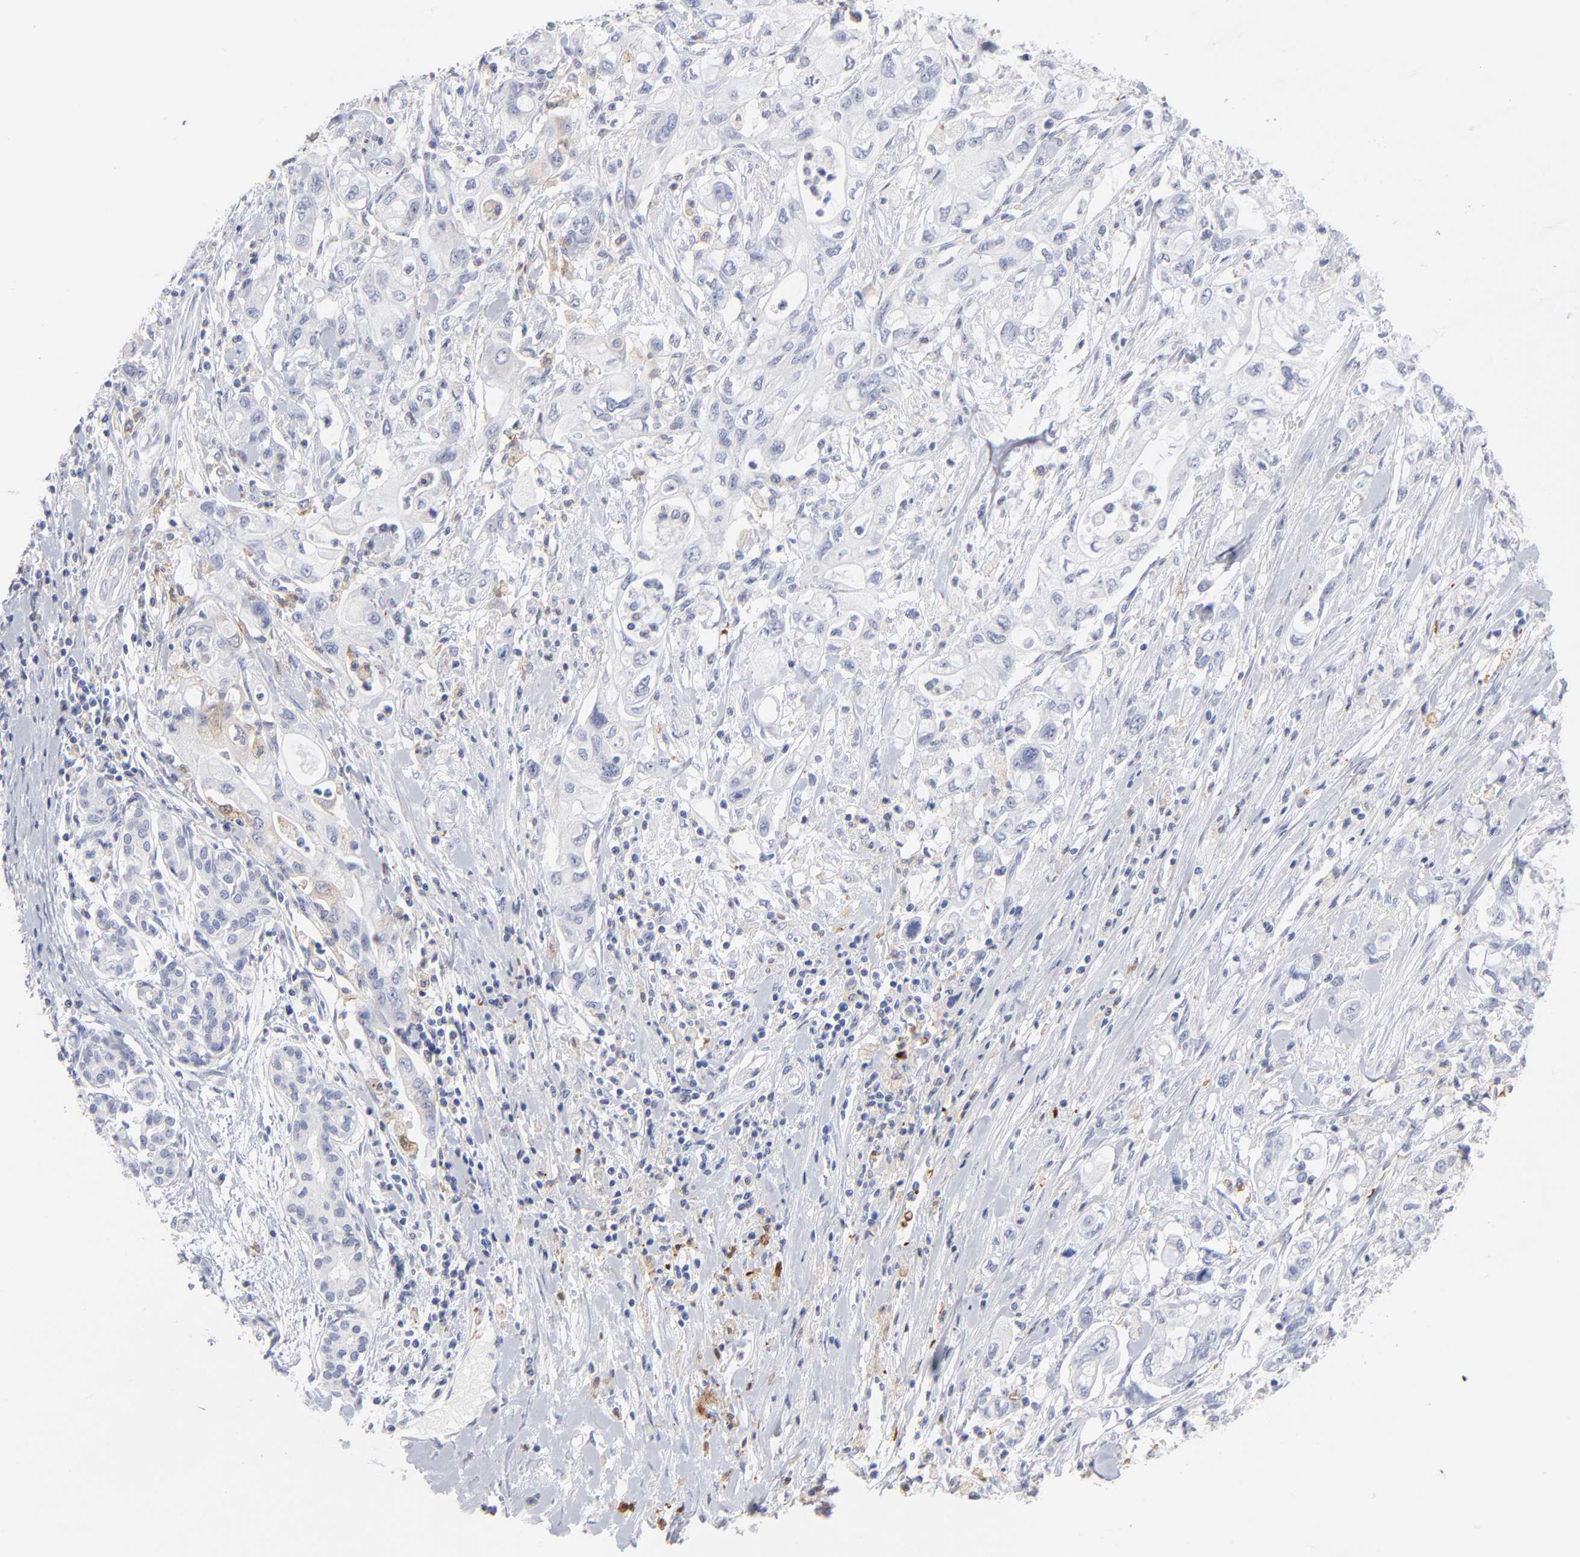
{"staining": {"intensity": "negative", "quantity": "none", "location": "none"}, "tissue": "pancreatic cancer", "cell_type": "Tumor cells", "image_type": "cancer", "snomed": [{"axis": "morphology", "description": "Adenocarcinoma, NOS"}, {"axis": "topography", "description": "Pancreas"}], "caption": "There is no significant positivity in tumor cells of pancreatic cancer (adenocarcinoma).", "gene": "IFIT2", "patient": {"sex": "male", "age": 79}}